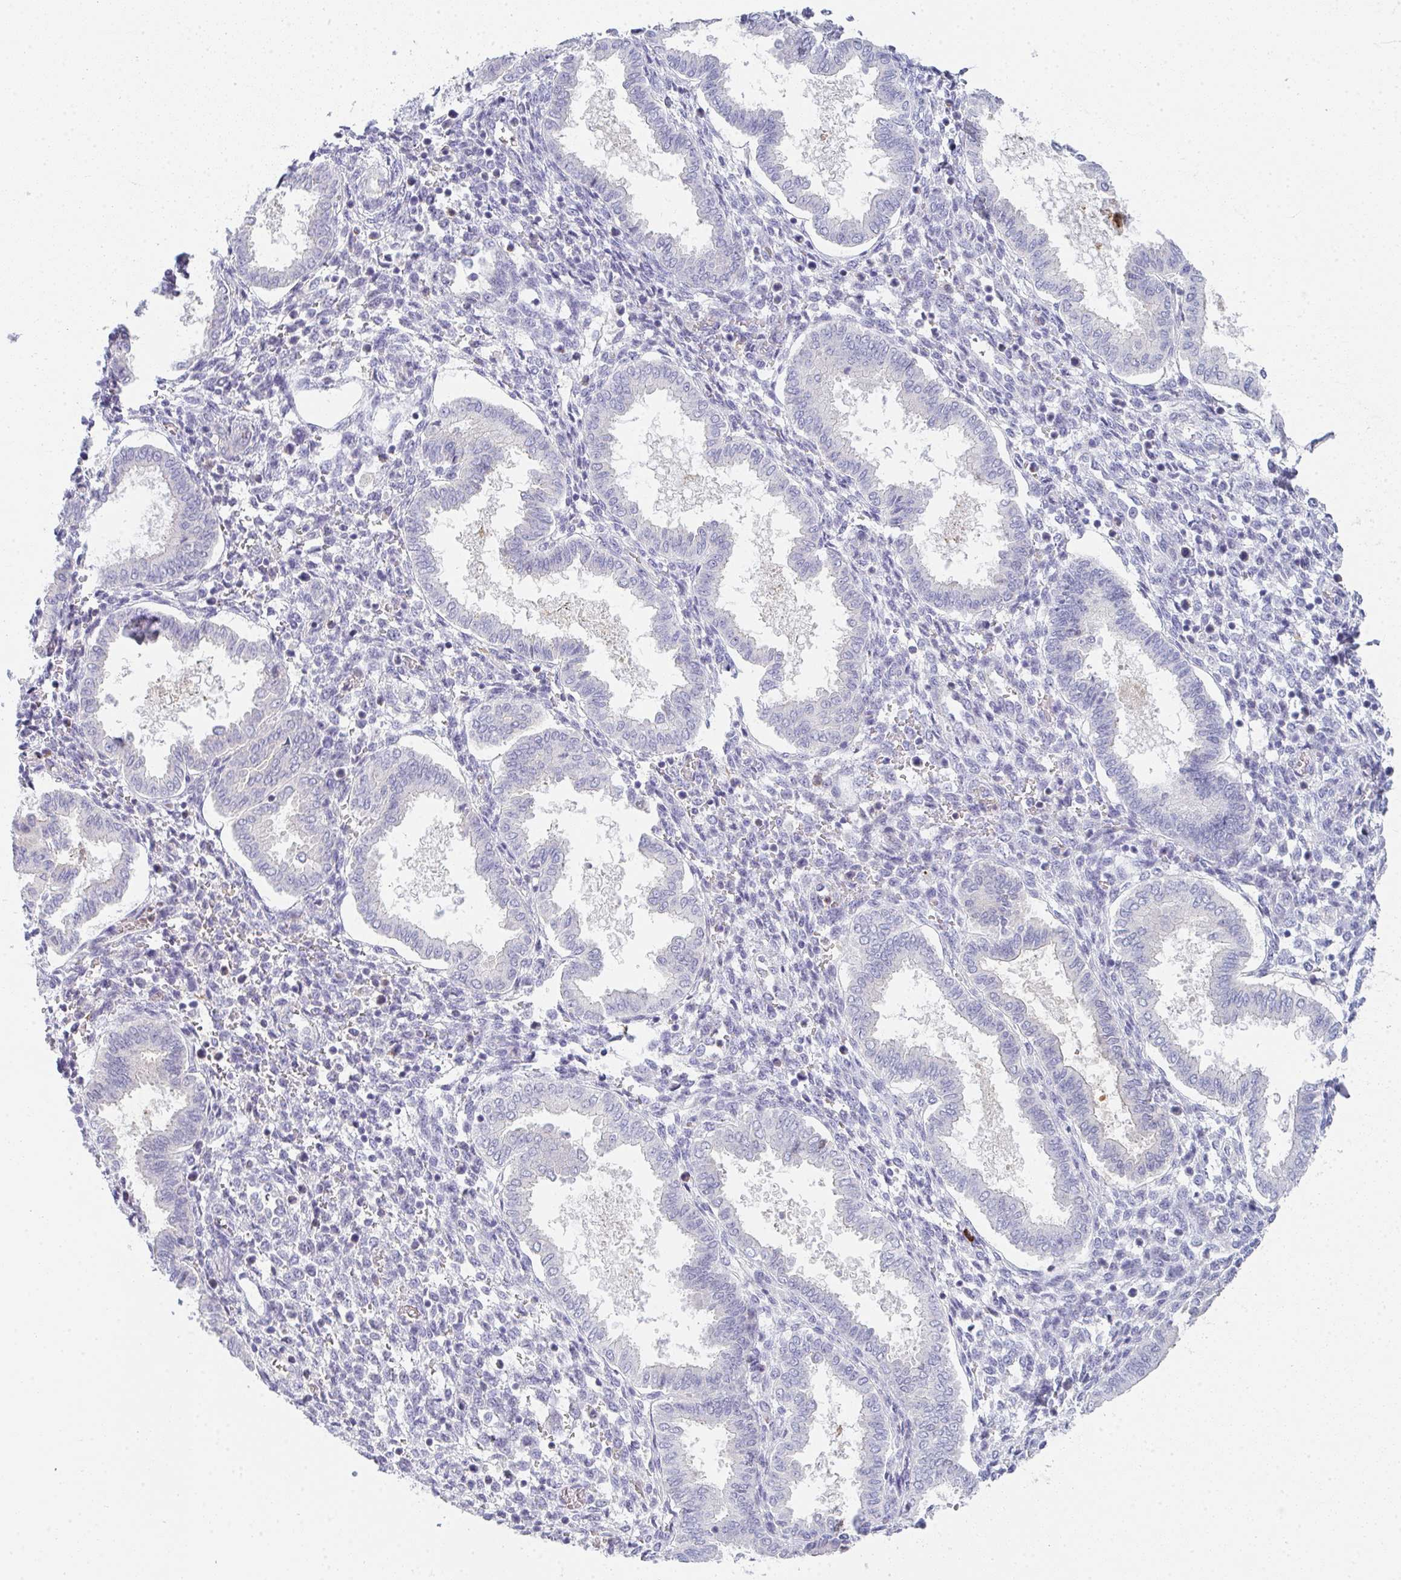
{"staining": {"intensity": "negative", "quantity": "none", "location": "none"}, "tissue": "endometrium", "cell_type": "Cells in endometrial stroma", "image_type": "normal", "snomed": [{"axis": "morphology", "description": "Normal tissue, NOS"}, {"axis": "topography", "description": "Endometrium"}], "caption": "High magnification brightfield microscopy of unremarkable endometrium stained with DAB (brown) and counterstained with hematoxylin (blue): cells in endometrial stroma show no significant expression. (DAB immunohistochemistry with hematoxylin counter stain).", "gene": "CACNA1S", "patient": {"sex": "female", "age": 24}}